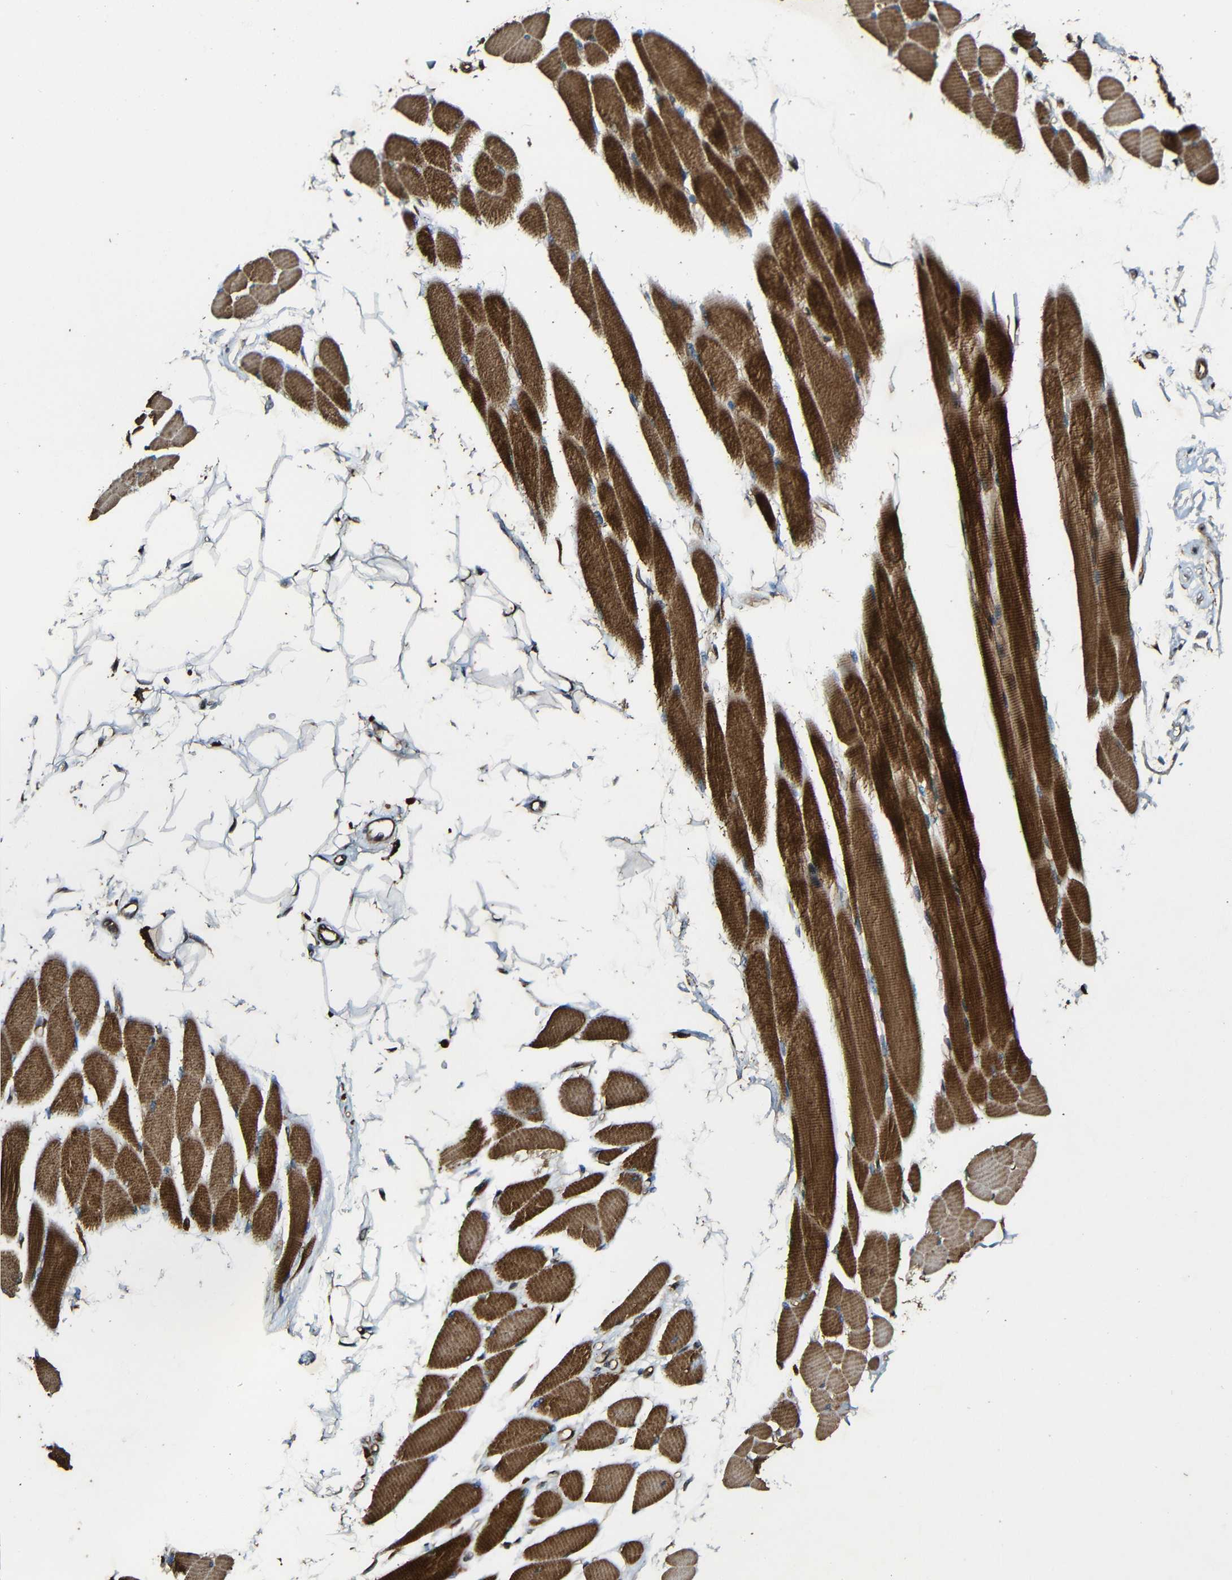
{"staining": {"intensity": "strong", "quantity": ">75%", "location": "cytoplasmic/membranous"}, "tissue": "skeletal muscle", "cell_type": "Myocytes", "image_type": "normal", "snomed": [{"axis": "morphology", "description": "Normal tissue, NOS"}, {"axis": "topography", "description": "Skeletal muscle"}, {"axis": "topography", "description": "Oral tissue"}, {"axis": "topography", "description": "Peripheral nerve tissue"}], "caption": "Protein staining by IHC exhibits strong cytoplasmic/membranous expression in about >75% of myocytes in normal skeletal muscle.", "gene": "CASP8", "patient": {"sex": "female", "age": 84}}